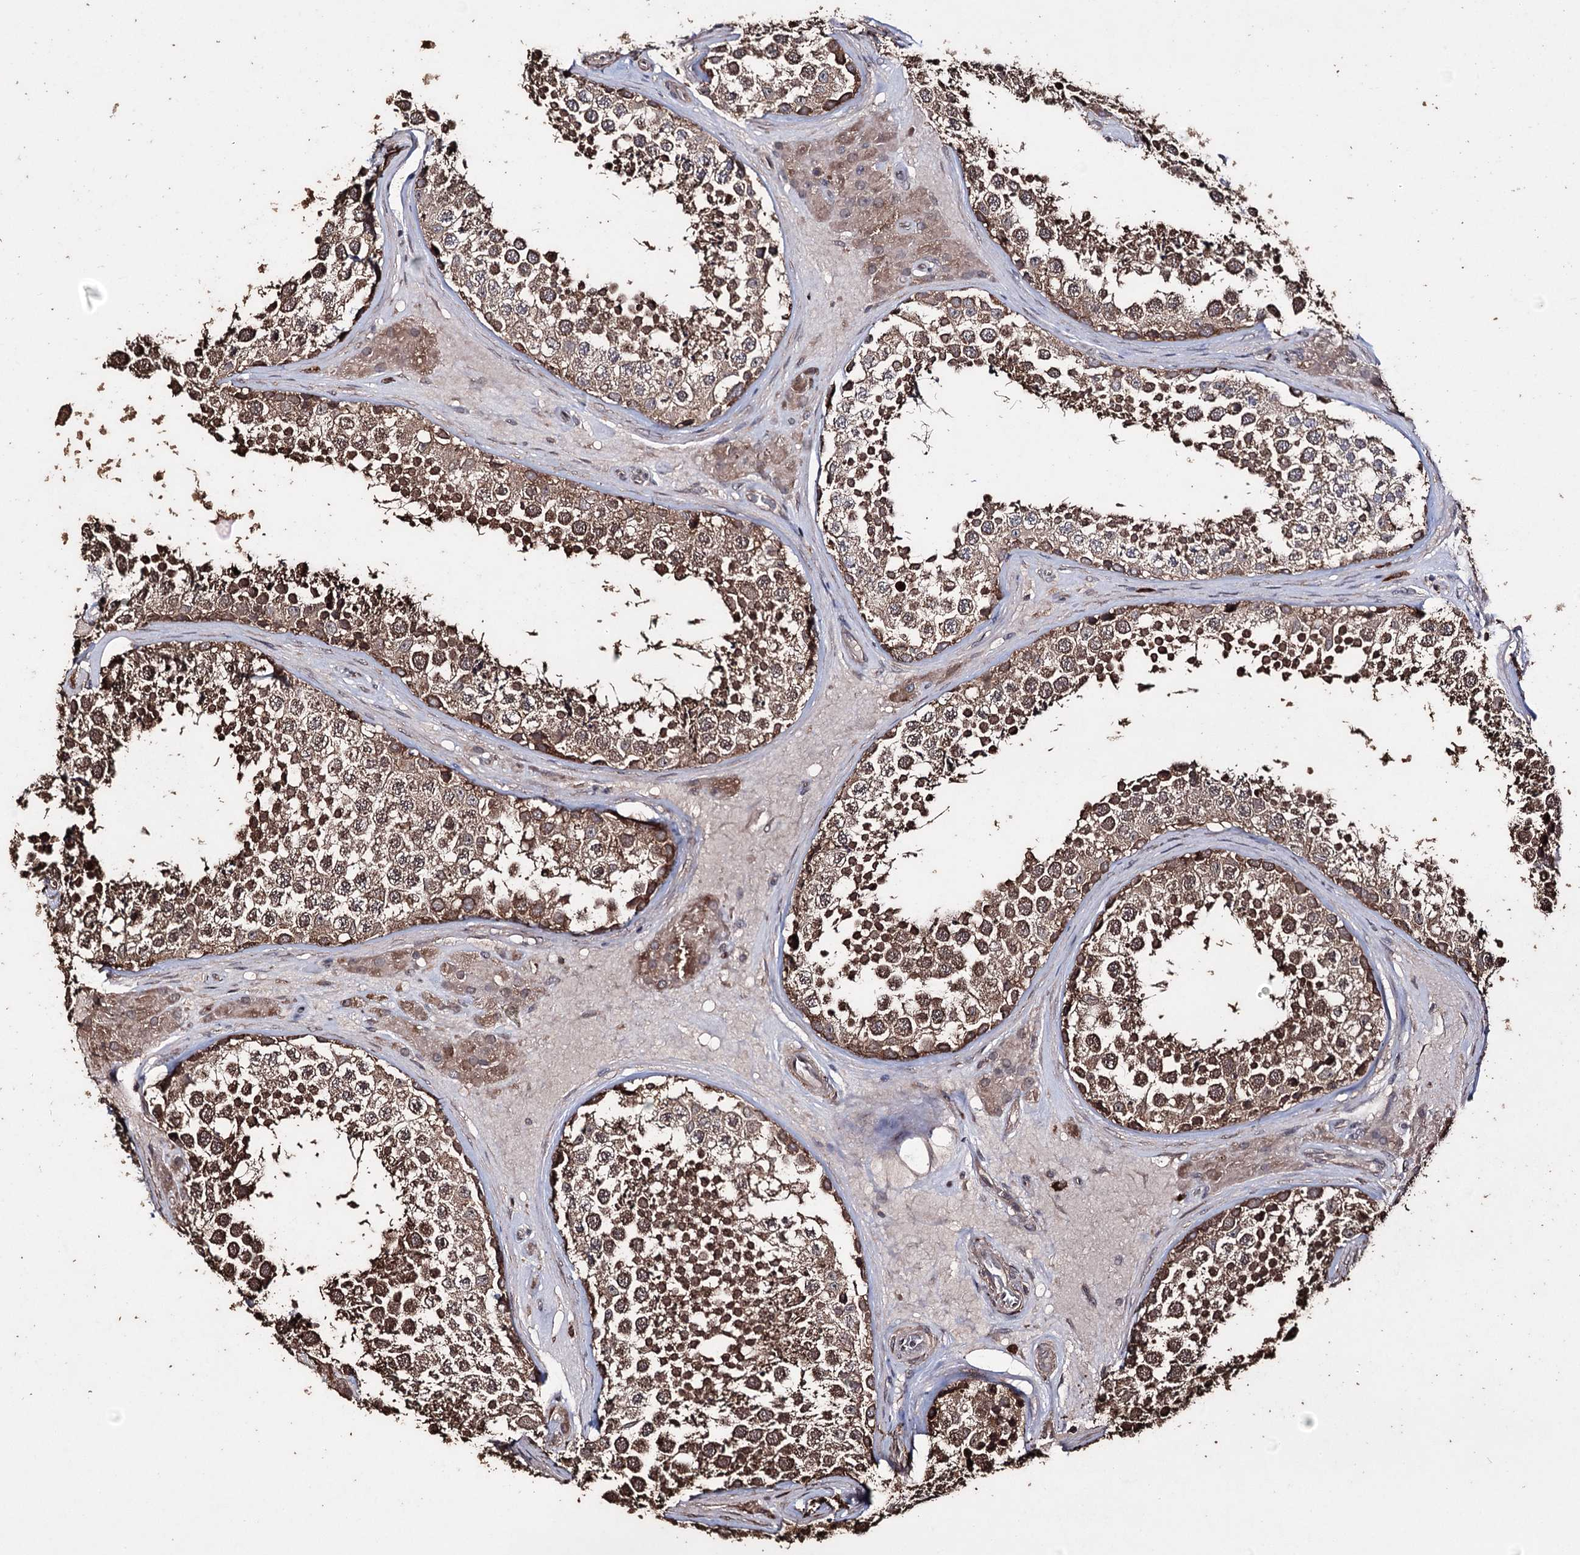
{"staining": {"intensity": "strong", "quantity": ">75%", "location": "cytoplasmic/membranous"}, "tissue": "testis", "cell_type": "Cells in seminiferous ducts", "image_type": "normal", "snomed": [{"axis": "morphology", "description": "Normal tissue, NOS"}, {"axis": "topography", "description": "Testis"}], "caption": "Protein analysis of benign testis exhibits strong cytoplasmic/membranous expression in approximately >75% of cells in seminiferous ducts.", "gene": "ZNF662", "patient": {"sex": "male", "age": 46}}